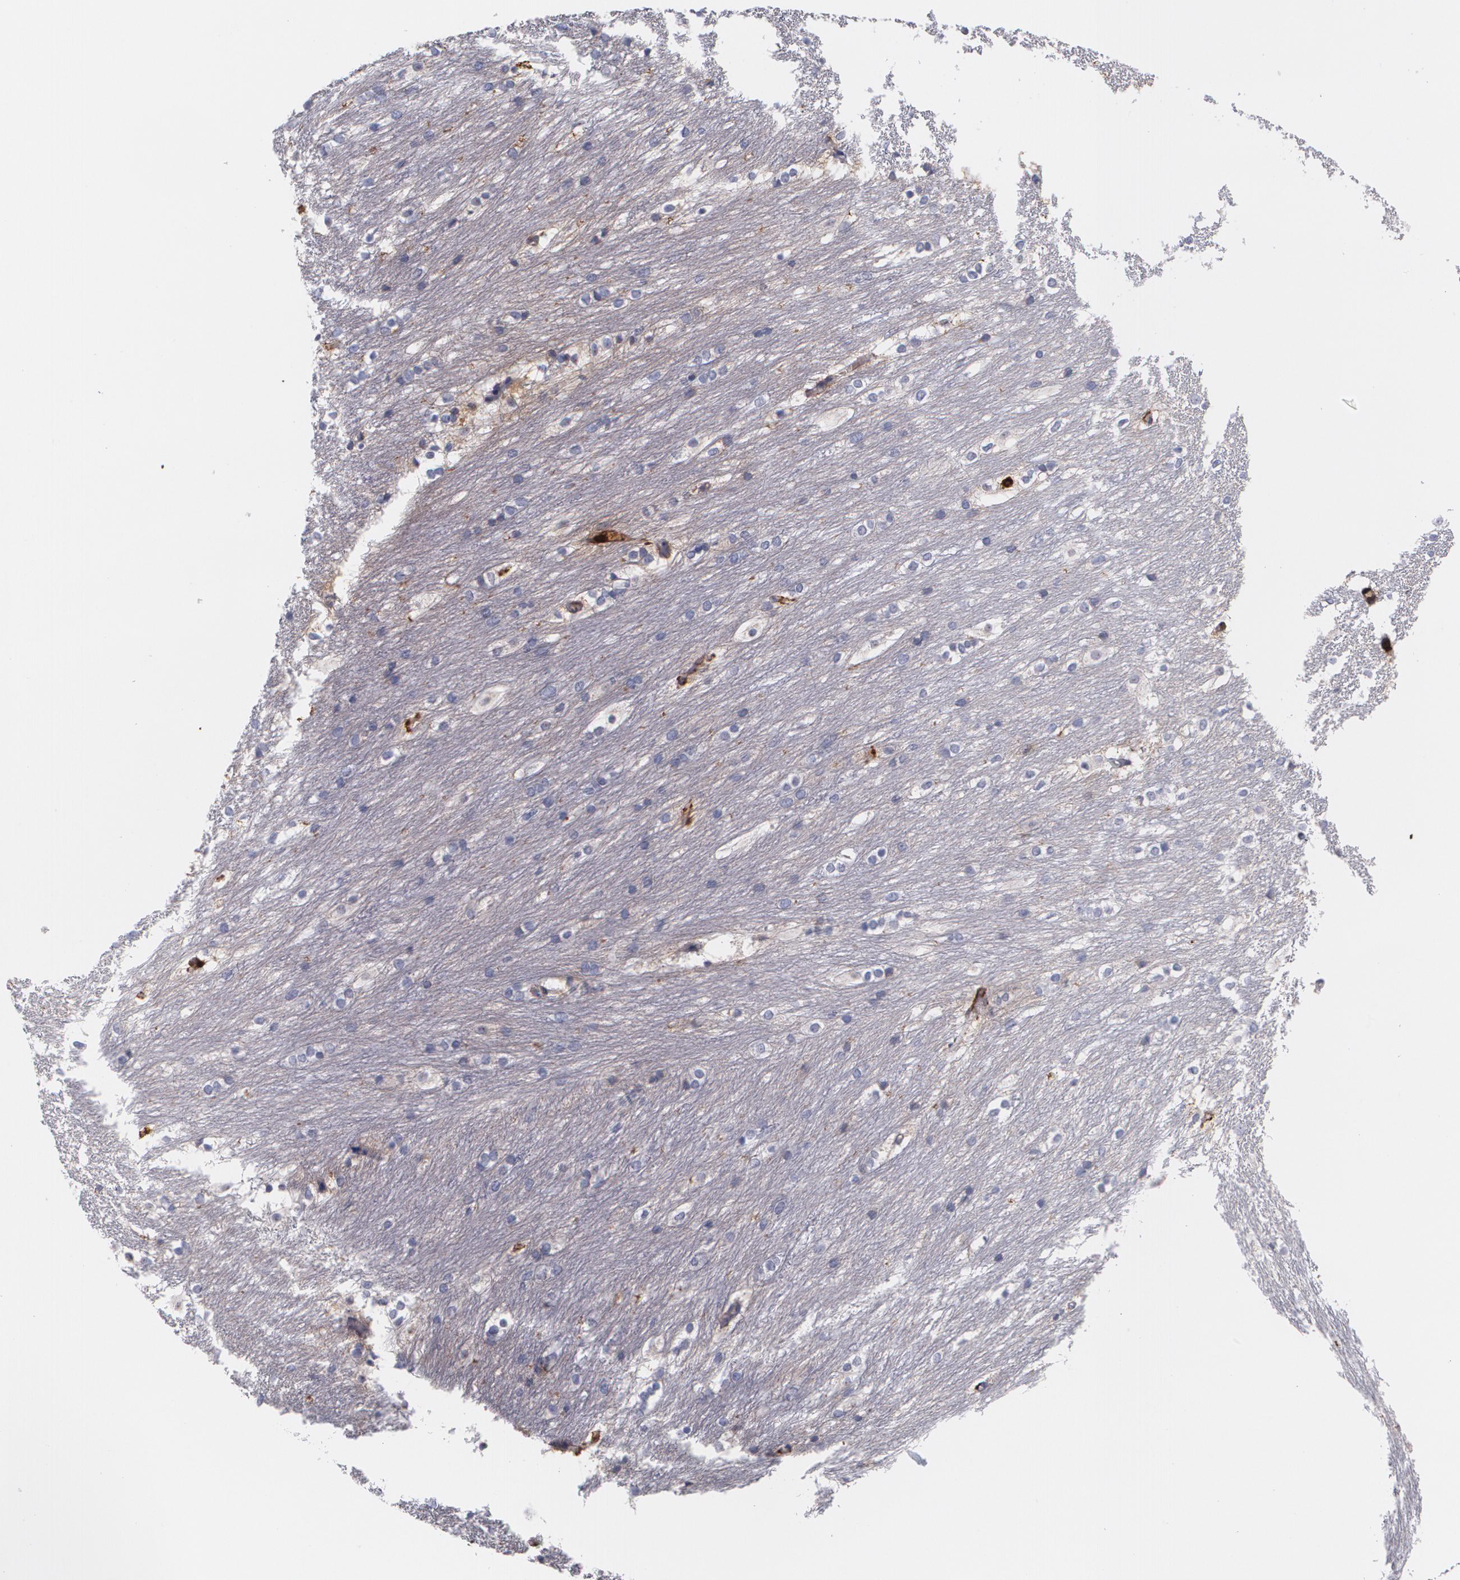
{"staining": {"intensity": "negative", "quantity": "none", "location": "none"}, "tissue": "caudate", "cell_type": "Glial cells", "image_type": "normal", "snomed": [{"axis": "morphology", "description": "Normal tissue, NOS"}, {"axis": "topography", "description": "Lateral ventricle wall"}], "caption": "Glial cells are negative for brown protein staining in unremarkable caudate. The staining was performed using DAB (3,3'-diaminobenzidine) to visualize the protein expression in brown, while the nuclei were stained in blue with hematoxylin (Magnification: 20x).", "gene": "FBLN1", "patient": {"sex": "female", "age": 19}}